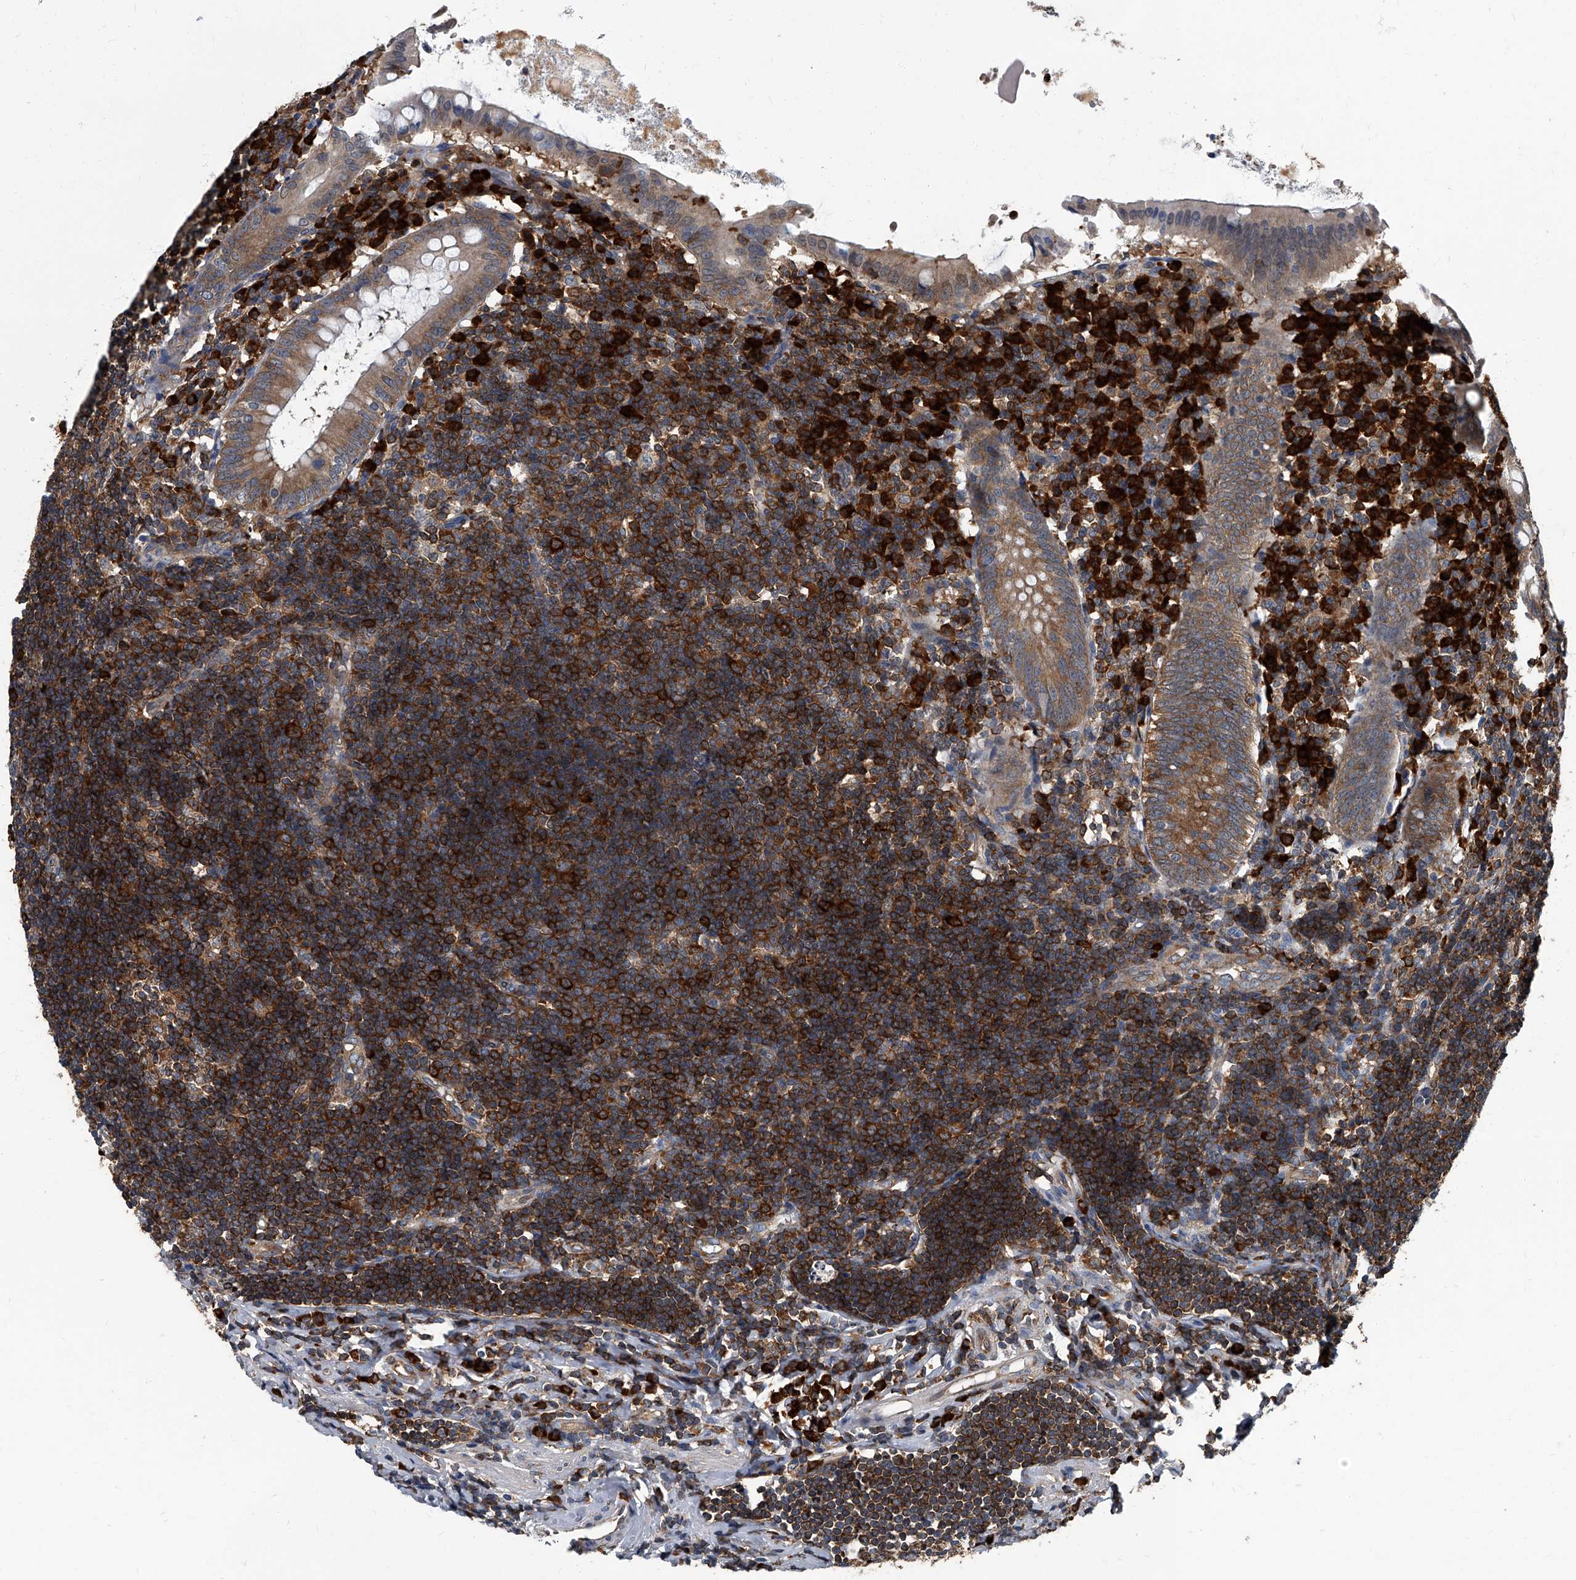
{"staining": {"intensity": "moderate", "quantity": ">75%", "location": "cytoplasmic/membranous"}, "tissue": "appendix", "cell_type": "Glandular cells", "image_type": "normal", "snomed": [{"axis": "morphology", "description": "Normal tissue, NOS"}, {"axis": "topography", "description": "Appendix"}], "caption": "Appendix stained with immunohistochemistry (IHC) reveals moderate cytoplasmic/membranous positivity in approximately >75% of glandular cells. (IHC, brightfield microscopy, high magnification).", "gene": "CDV3", "patient": {"sex": "female", "age": 54}}